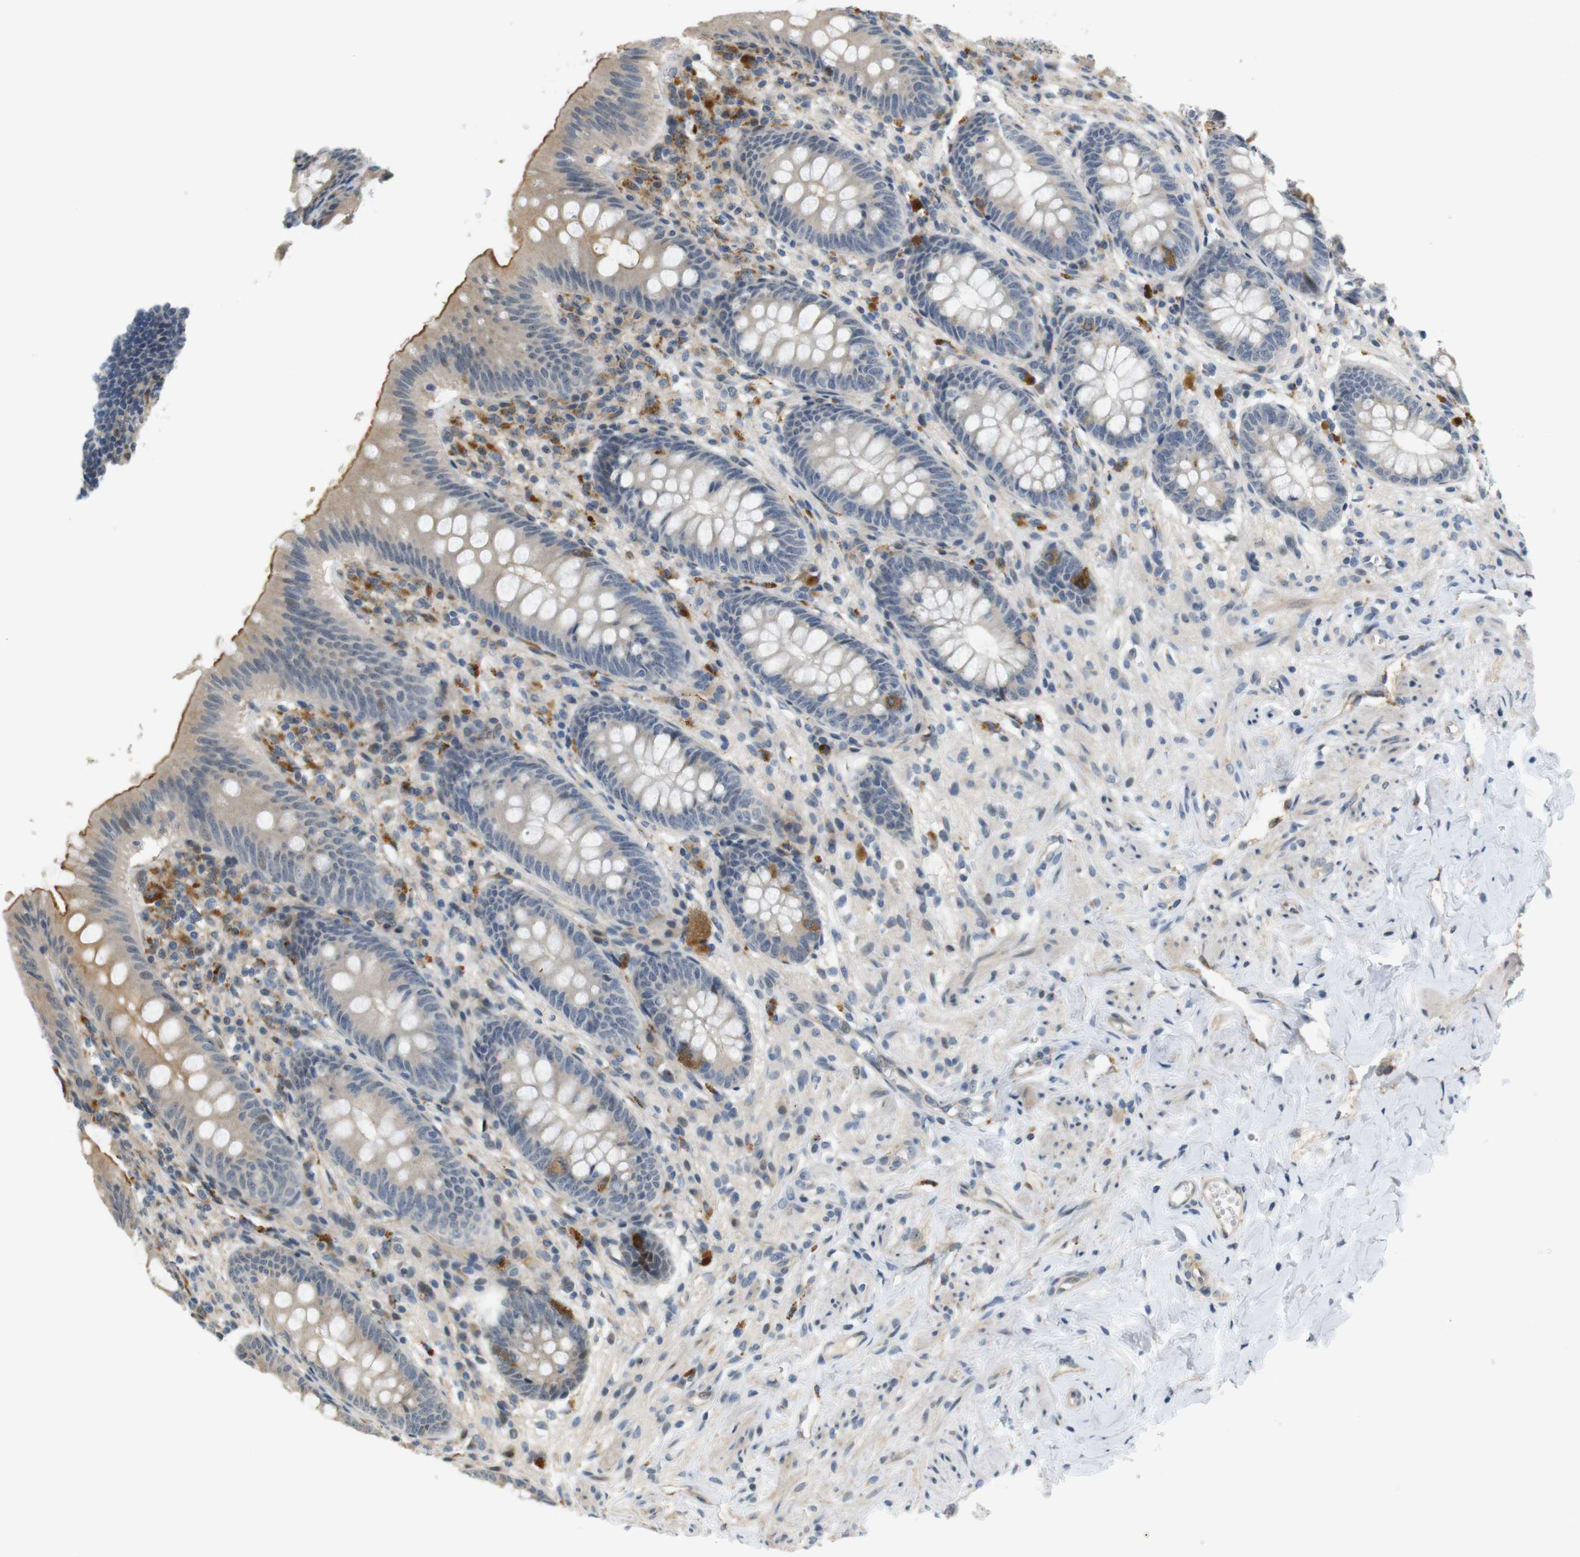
{"staining": {"intensity": "moderate", "quantity": "25%-75%", "location": "cytoplasmic/membranous"}, "tissue": "appendix", "cell_type": "Glandular cells", "image_type": "normal", "snomed": [{"axis": "morphology", "description": "Normal tissue, NOS"}, {"axis": "topography", "description": "Appendix"}], "caption": "Moderate cytoplasmic/membranous positivity is seen in approximately 25%-75% of glandular cells in normal appendix.", "gene": "TSPAN9", "patient": {"sex": "male", "age": 56}}